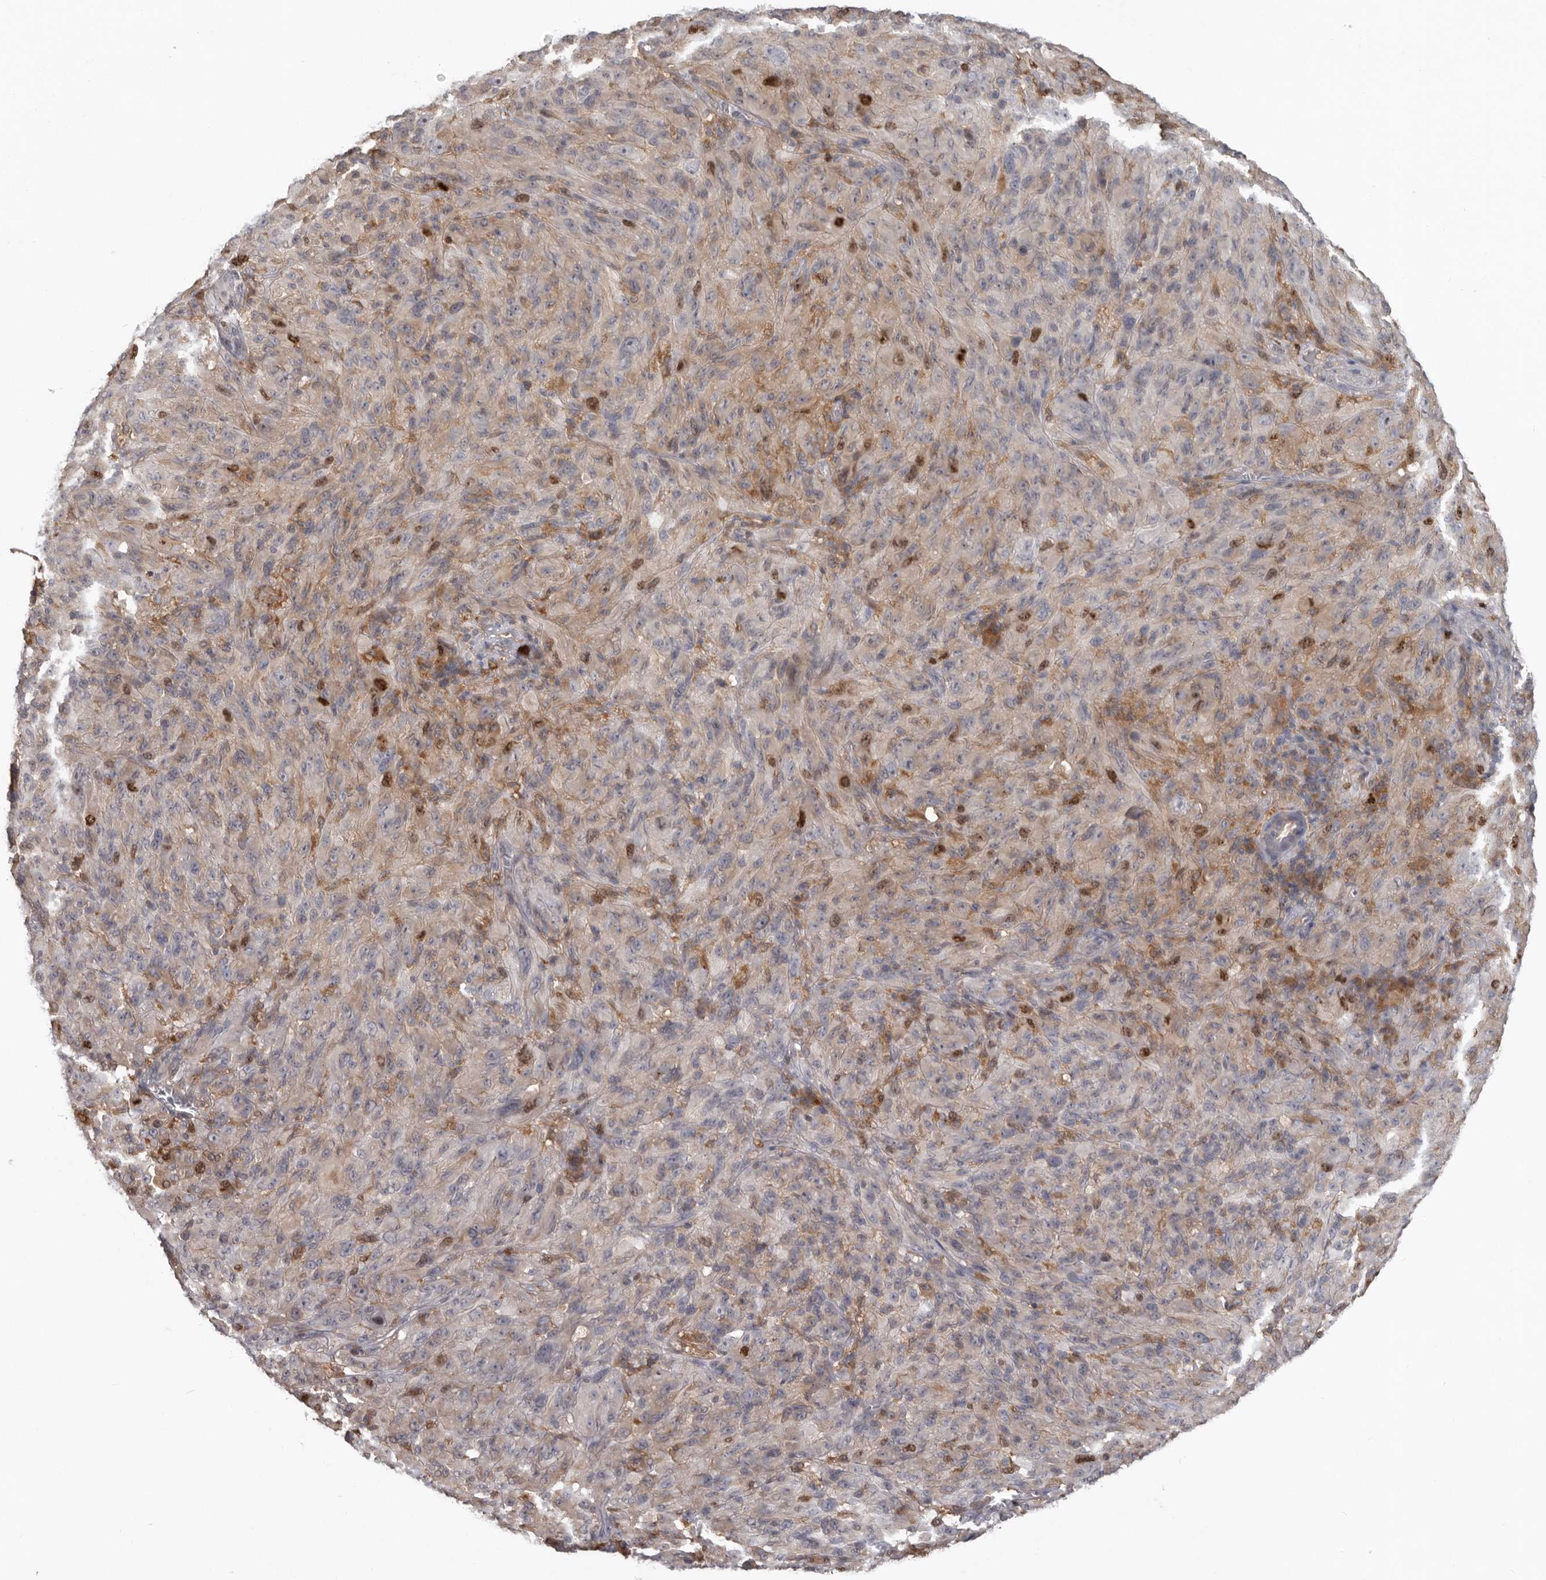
{"staining": {"intensity": "moderate", "quantity": "<25%", "location": "nuclear"}, "tissue": "melanoma", "cell_type": "Tumor cells", "image_type": "cancer", "snomed": [{"axis": "morphology", "description": "Malignant melanoma, NOS"}, {"axis": "topography", "description": "Skin of head"}], "caption": "IHC of human melanoma demonstrates low levels of moderate nuclear staining in approximately <25% of tumor cells. The protein of interest is stained brown, and the nuclei are stained in blue (DAB (3,3'-diaminobenzidine) IHC with brightfield microscopy, high magnification).", "gene": "CDCA8", "patient": {"sex": "male", "age": 96}}